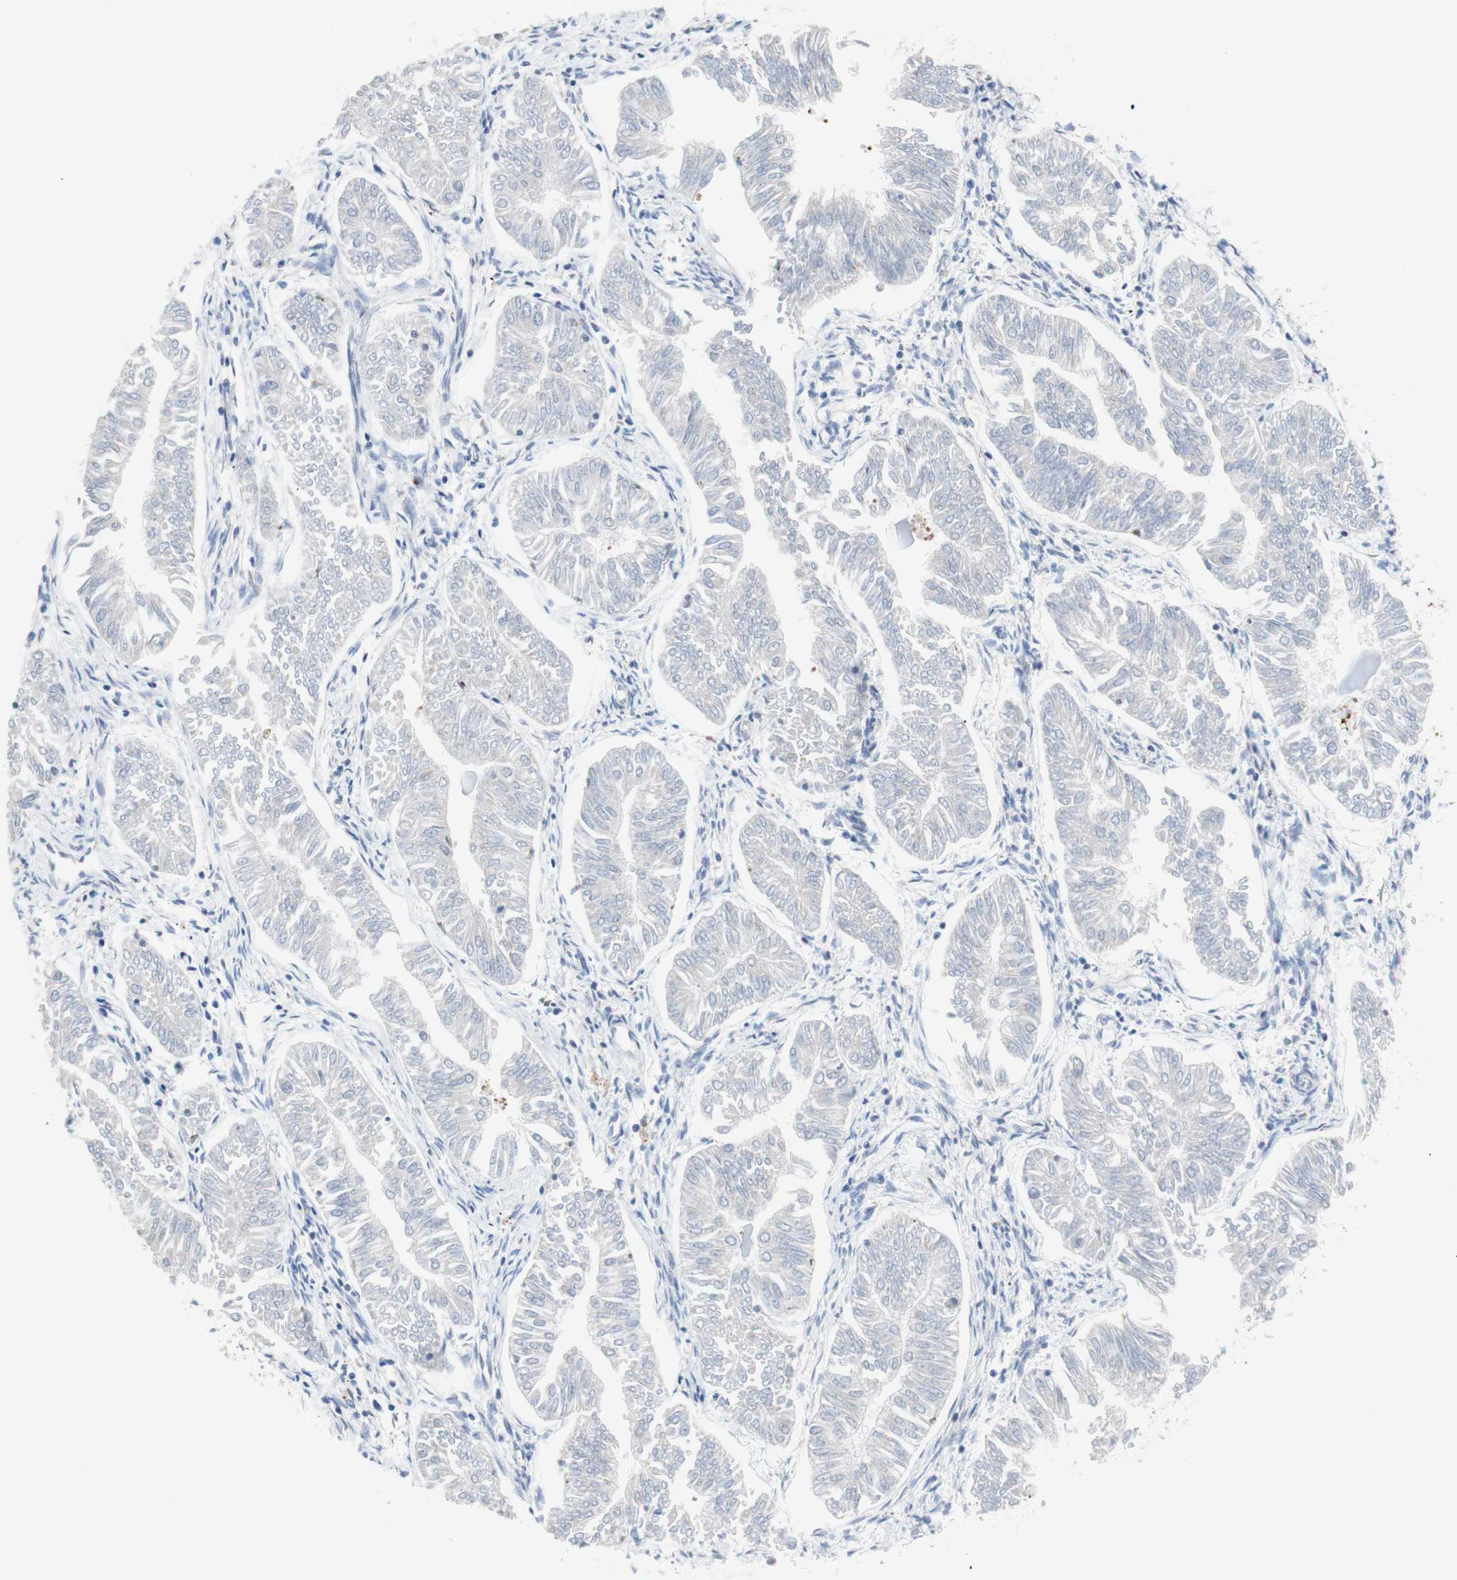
{"staining": {"intensity": "negative", "quantity": "none", "location": "none"}, "tissue": "endometrial cancer", "cell_type": "Tumor cells", "image_type": "cancer", "snomed": [{"axis": "morphology", "description": "Adenocarcinoma, NOS"}, {"axis": "topography", "description": "Endometrium"}], "caption": "The histopathology image shows no staining of tumor cells in endometrial cancer.", "gene": "GALNT2", "patient": {"sex": "female", "age": 53}}